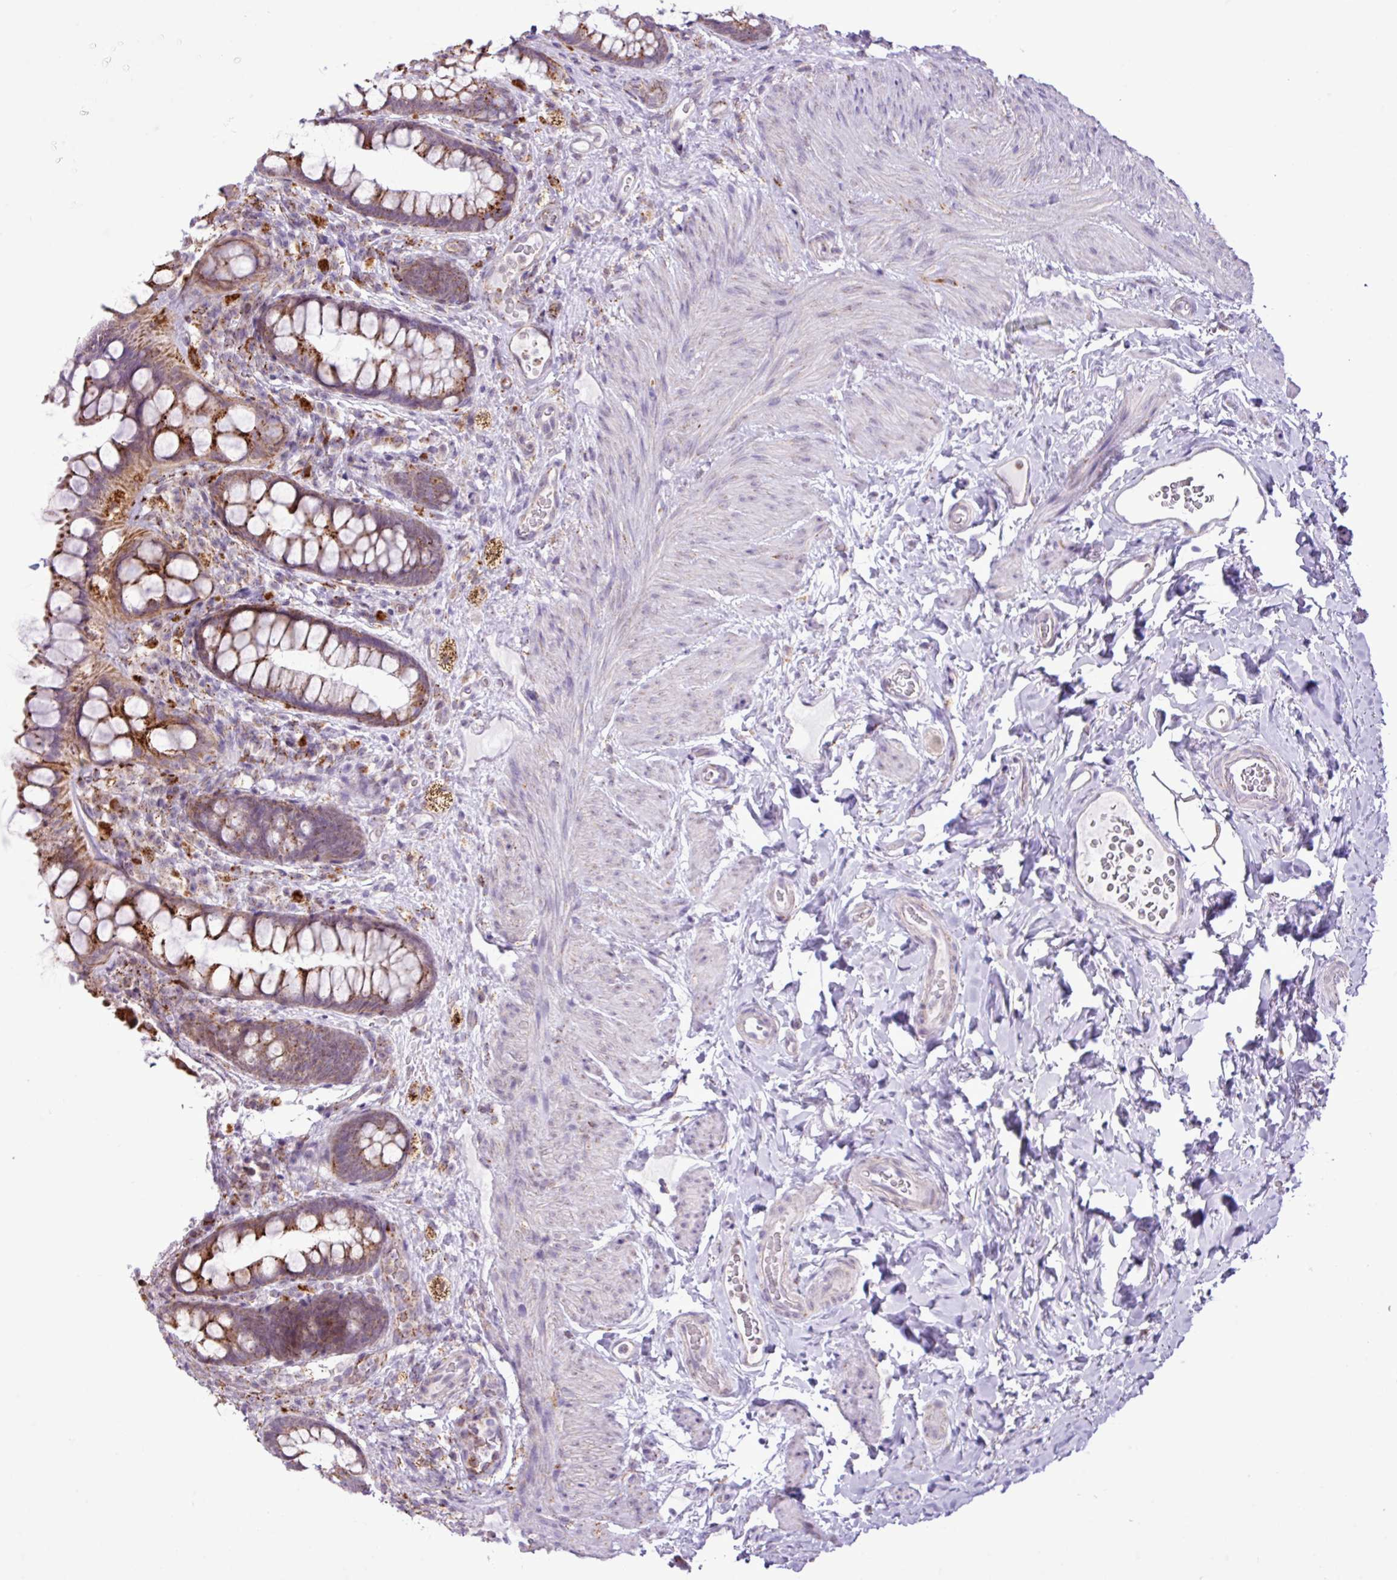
{"staining": {"intensity": "moderate", "quantity": ">75%", "location": "cytoplasmic/membranous"}, "tissue": "rectum", "cell_type": "Glandular cells", "image_type": "normal", "snomed": [{"axis": "morphology", "description": "Normal tissue, NOS"}, {"axis": "topography", "description": "Rectum"}, {"axis": "topography", "description": "Peripheral nerve tissue"}], "caption": "Protein analysis of unremarkable rectum demonstrates moderate cytoplasmic/membranous positivity in approximately >75% of glandular cells.", "gene": "SGPP1", "patient": {"sex": "female", "age": 69}}